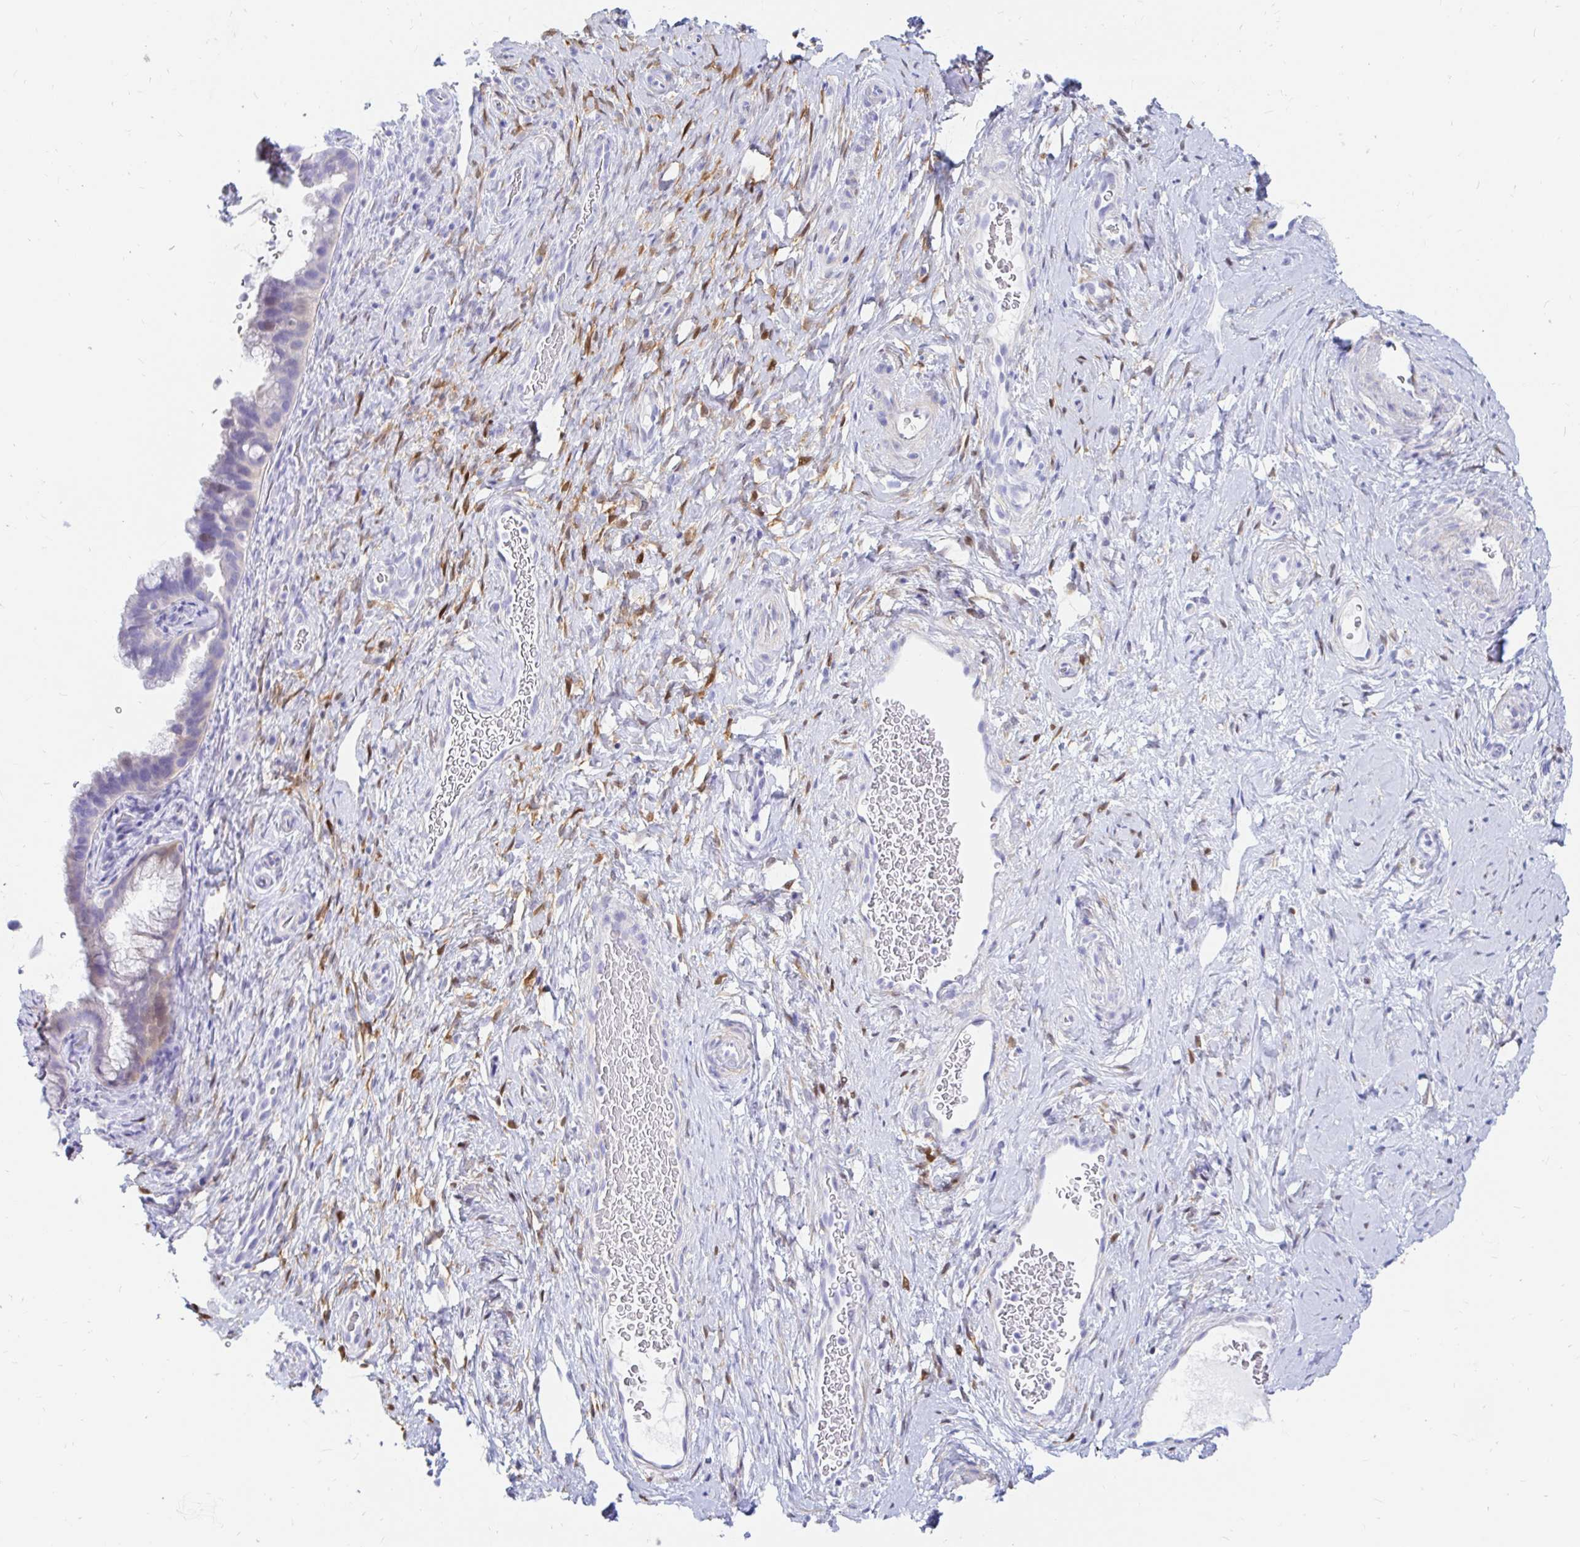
{"staining": {"intensity": "weak", "quantity": "<25%", "location": "cytoplasmic/membranous"}, "tissue": "cervix", "cell_type": "Glandular cells", "image_type": "normal", "snomed": [{"axis": "morphology", "description": "Normal tissue, NOS"}, {"axis": "topography", "description": "Cervix"}], "caption": "IHC histopathology image of unremarkable cervix: human cervix stained with DAB shows no significant protein positivity in glandular cells. (DAB (3,3'-diaminobenzidine) immunohistochemistry with hematoxylin counter stain).", "gene": "PPP1R1B", "patient": {"sex": "female", "age": 34}}